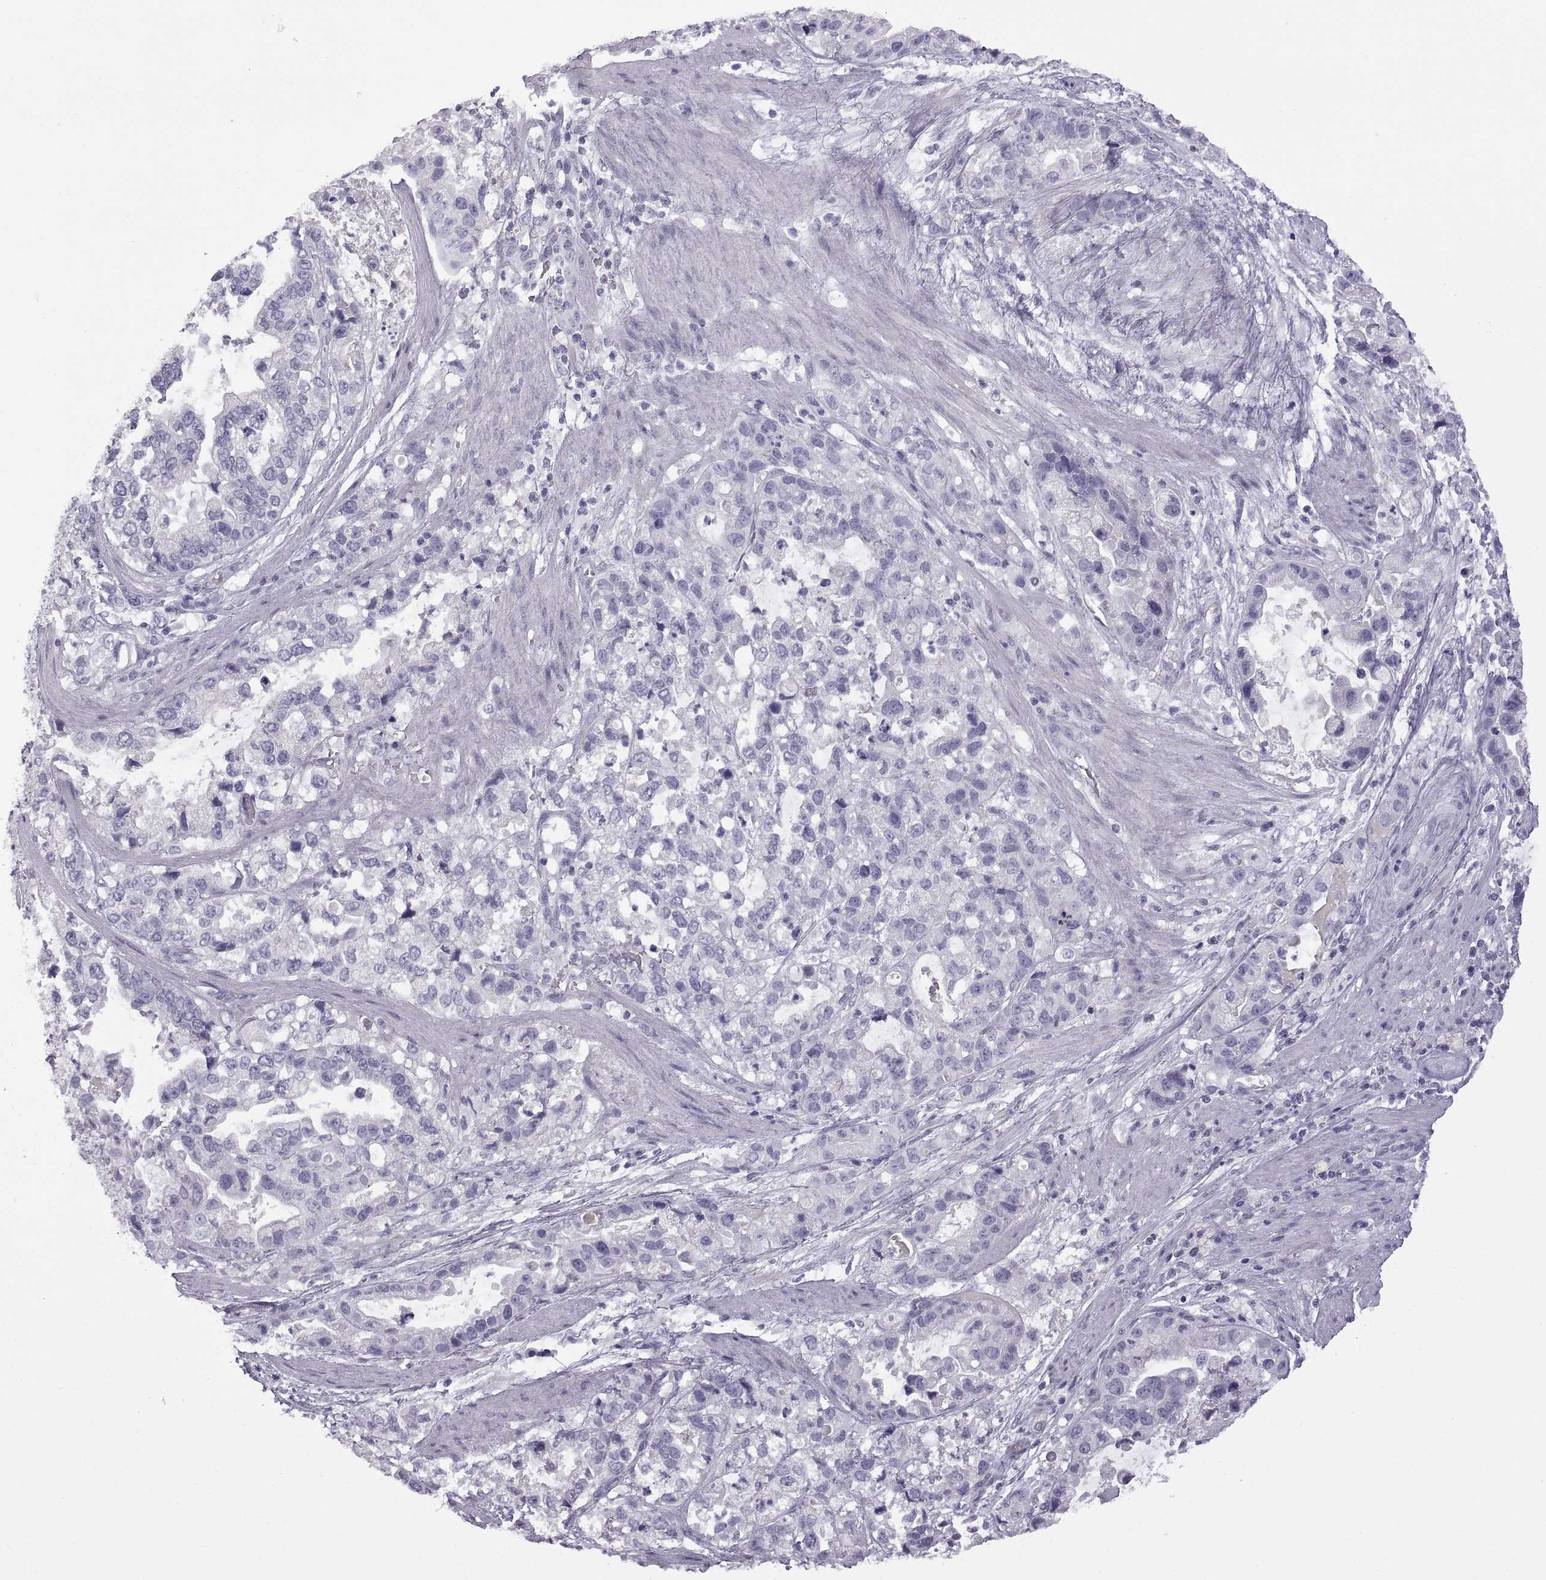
{"staining": {"intensity": "negative", "quantity": "none", "location": "none"}, "tissue": "stomach cancer", "cell_type": "Tumor cells", "image_type": "cancer", "snomed": [{"axis": "morphology", "description": "Adenocarcinoma, NOS"}, {"axis": "topography", "description": "Stomach"}], "caption": "Image shows no significant protein positivity in tumor cells of stomach adenocarcinoma.", "gene": "RDM1", "patient": {"sex": "male", "age": 59}}